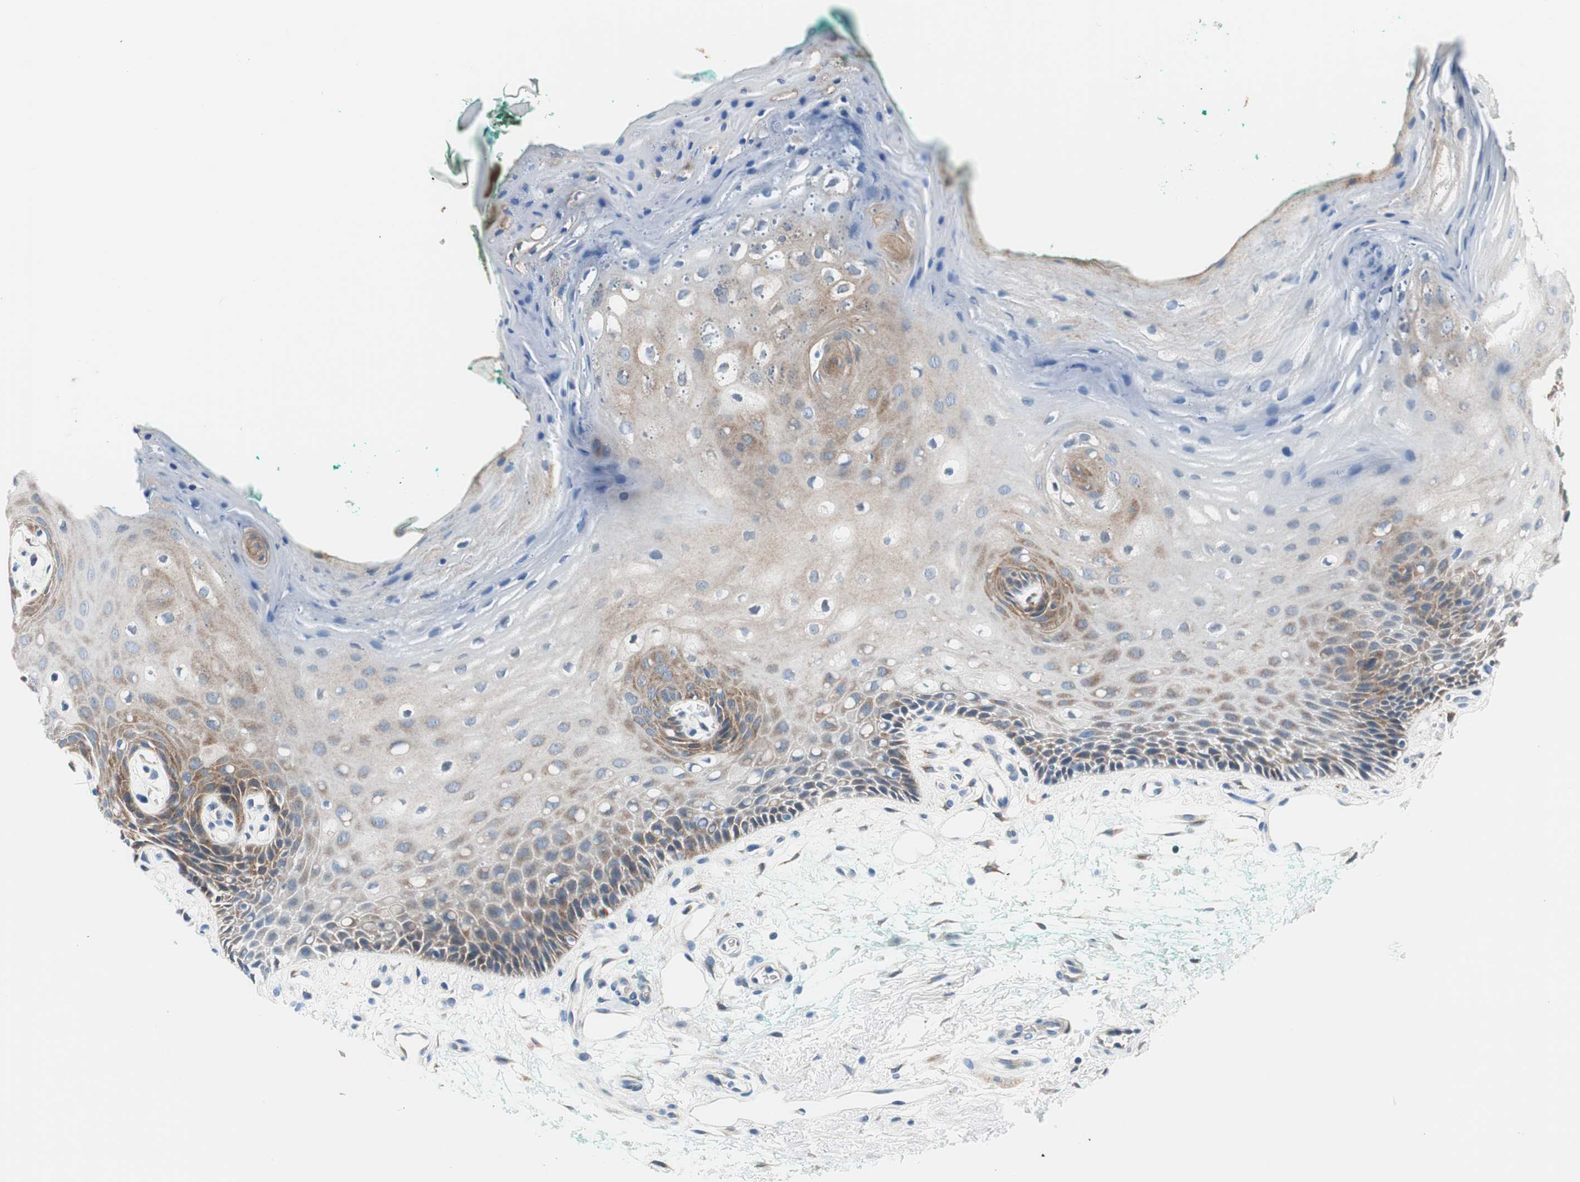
{"staining": {"intensity": "weak", "quantity": "<25%", "location": "cytoplasmic/membranous"}, "tissue": "oral mucosa", "cell_type": "Squamous epithelial cells", "image_type": "normal", "snomed": [{"axis": "morphology", "description": "Normal tissue, NOS"}, {"axis": "topography", "description": "Skeletal muscle"}, {"axis": "topography", "description": "Oral tissue"}, {"axis": "topography", "description": "Peripheral nerve tissue"}], "caption": "Histopathology image shows no protein expression in squamous epithelial cells of benign oral mucosa.", "gene": "PRDX2", "patient": {"sex": "female", "age": 84}}